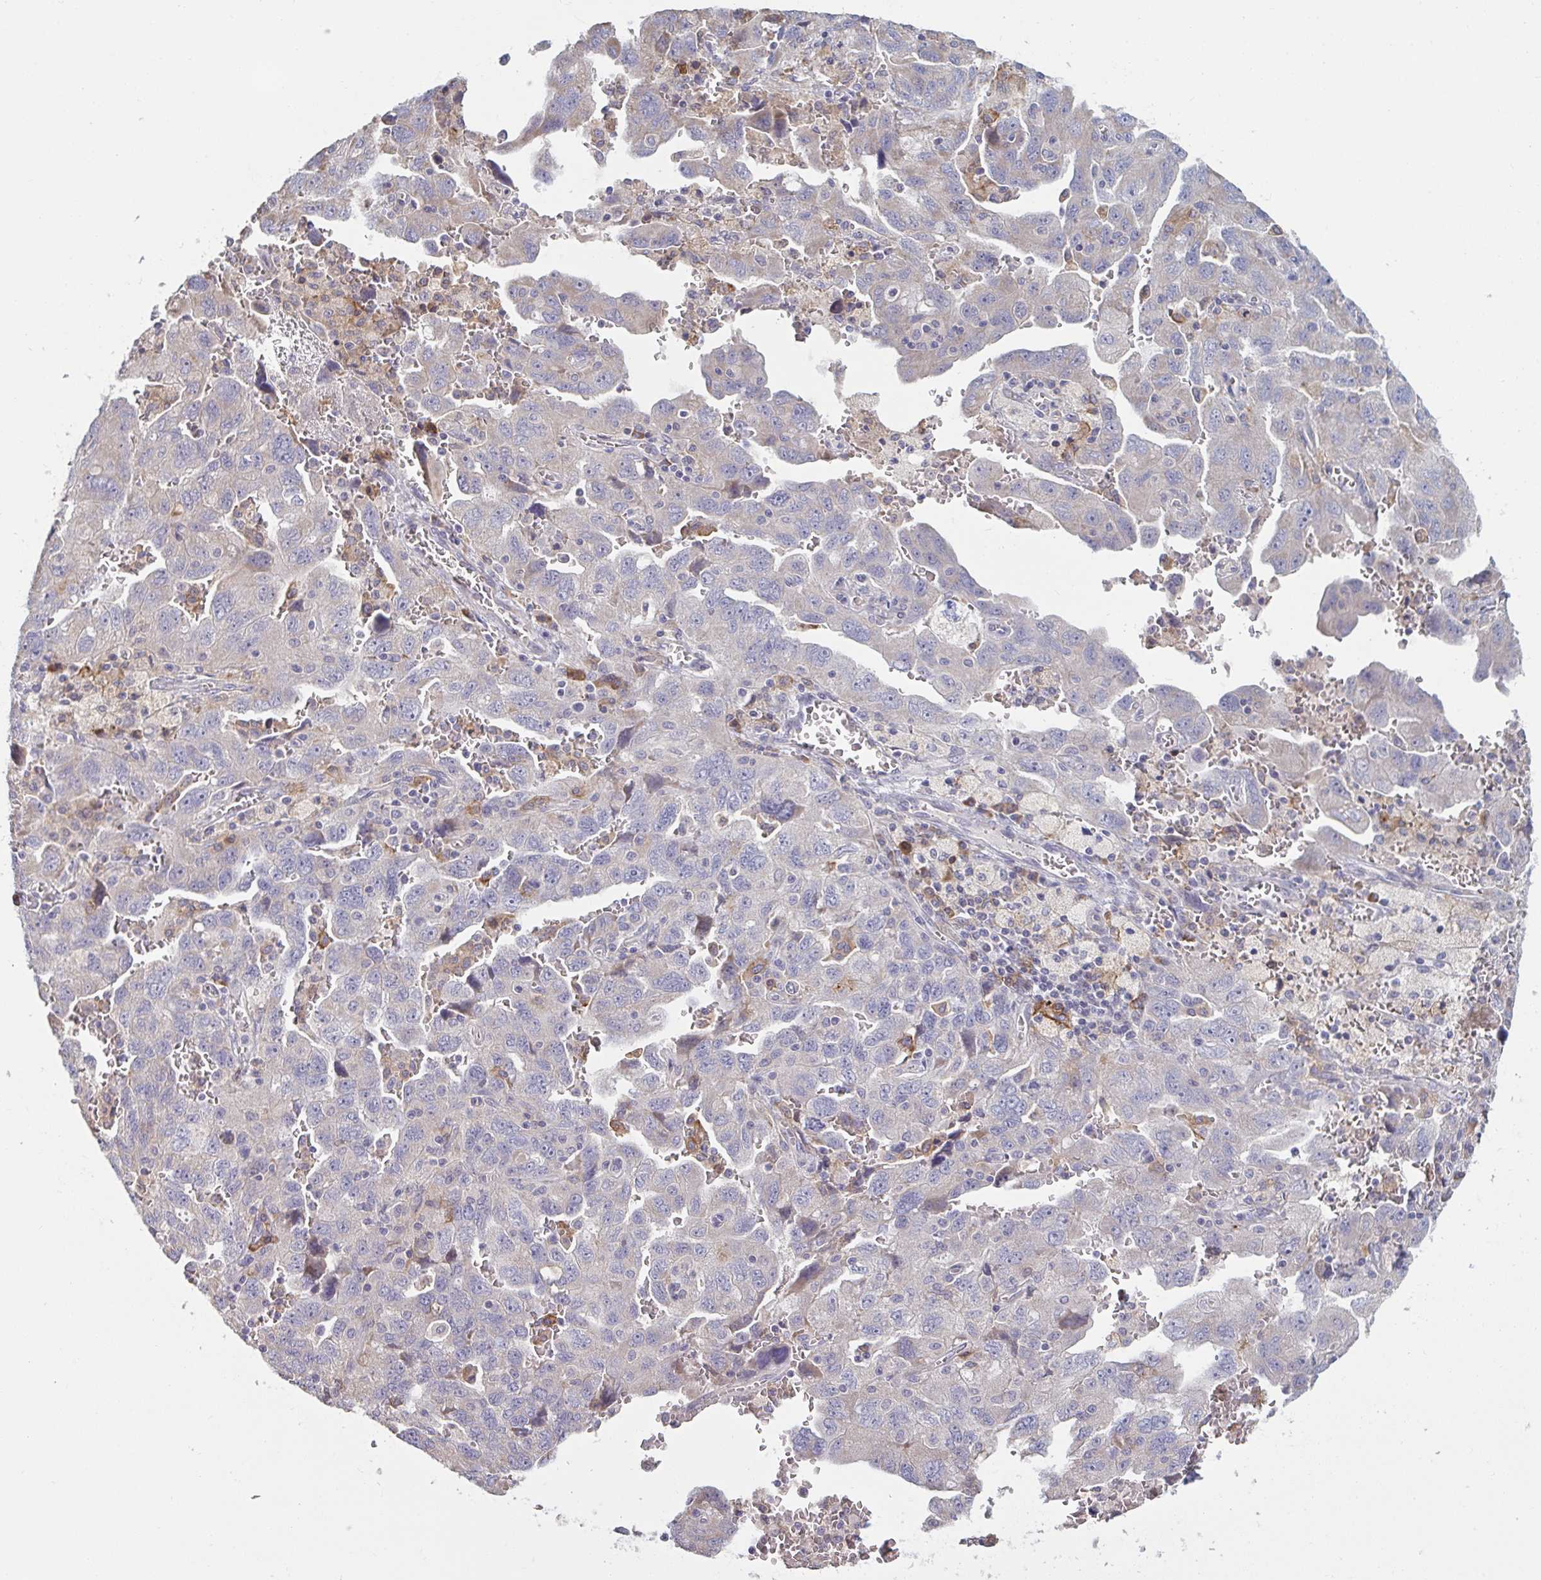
{"staining": {"intensity": "negative", "quantity": "none", "location": "none"}, "tissue": "ovarian cancer", "cell_type": "Tumor cells", "image_type": "cancer", "snomed": [{"axis": "morphology", "description": "Carcinoma, NOS"}, {"axis": "morphology", "description": "Cystadenocarcinoma, serous, NOS"}, {"axis": "topography", "description": "Ovary"}], "caption": "This is a photomicrograph of immunohistochemistry staining of ovarian cancer, which shows no staining in tumor cells.", "gene": "CD1E", "patient": {"sex": "female", "age": 69}}